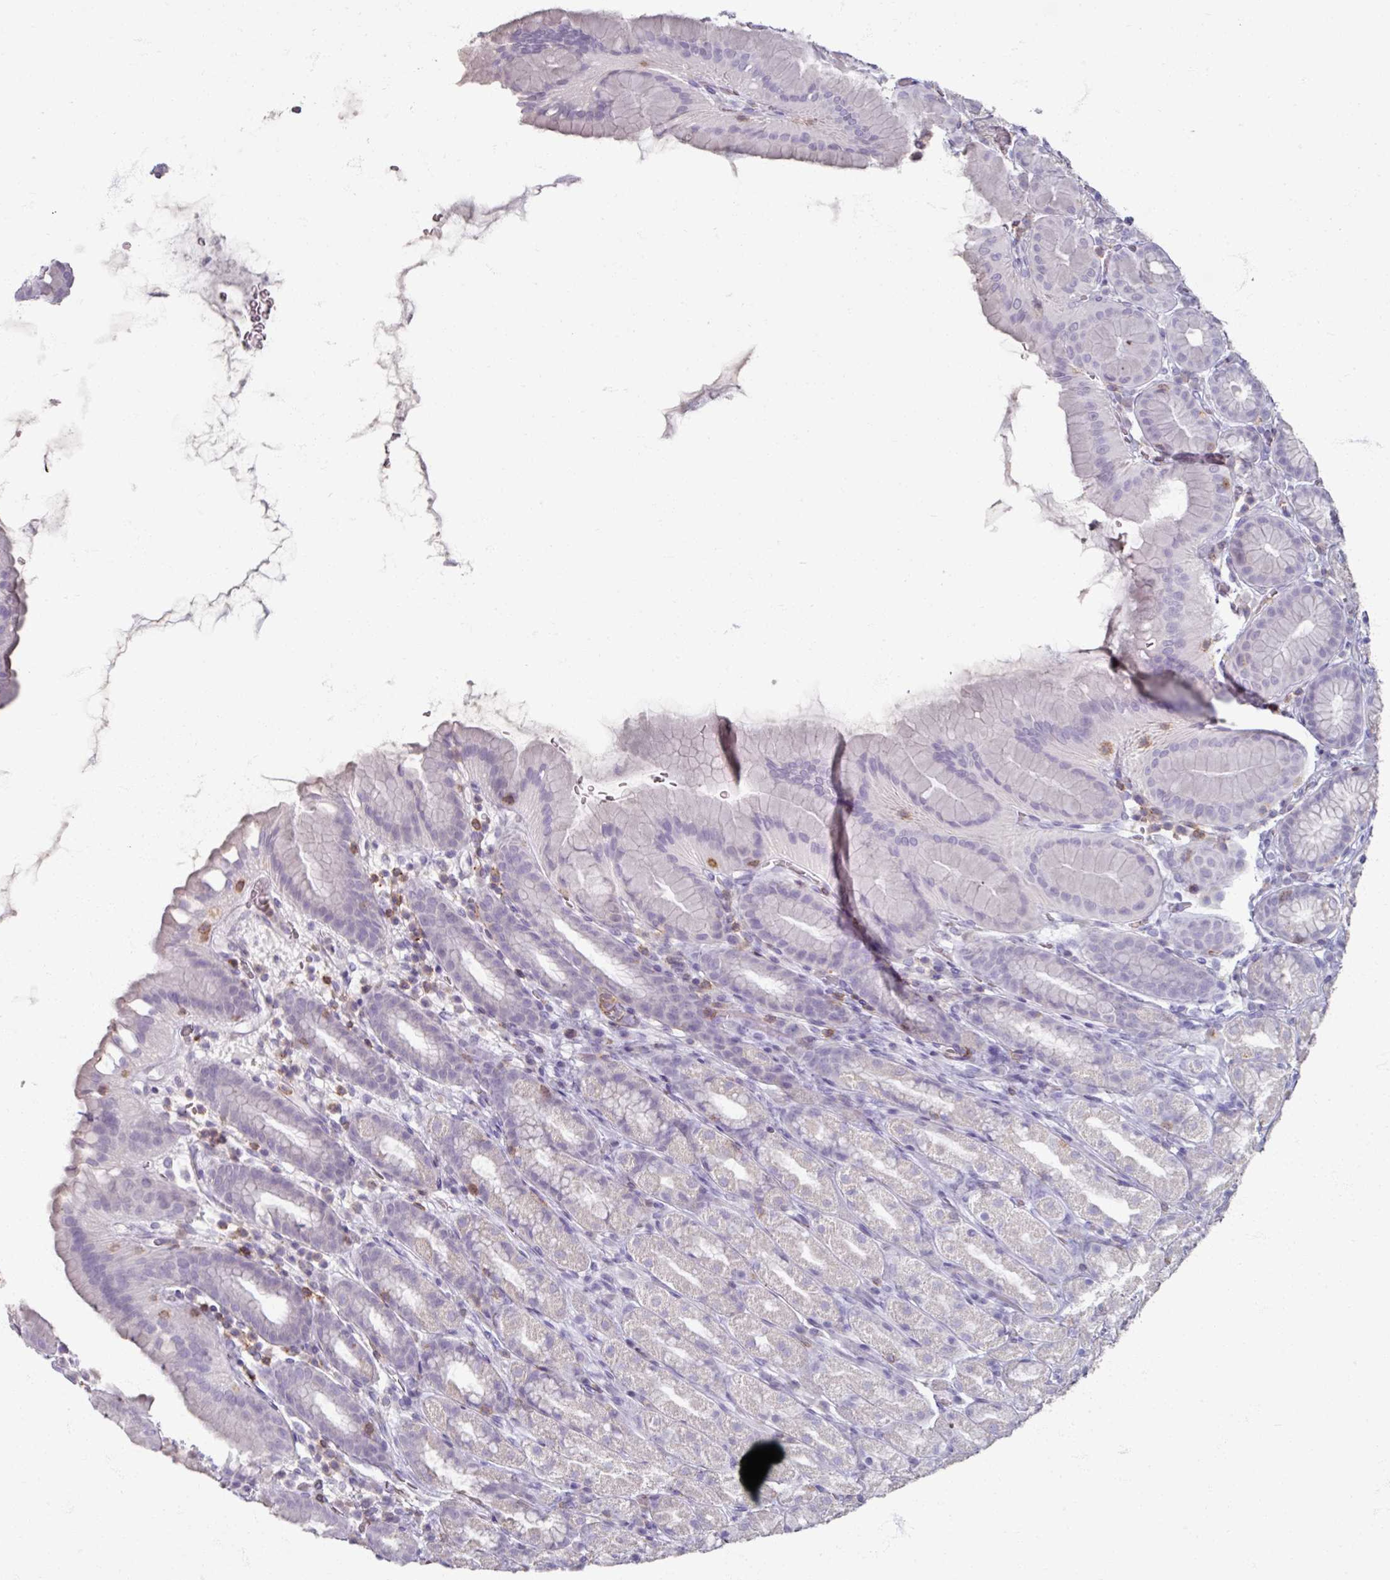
{"staining": {"intensity": "negative", "quantity": "none", "location": "none"}, "tissue": "stomach", "cell_type": "Glandular cells", "image_type": "normal", "snomed": [{"axis": "morphology", "description": "Normal tissue, NOS"}, {"axis": "topography", "description": "Stomach, upper"}, {"axis": "topography", "description": "Stomach"}], "caption": "Unremarkable stomach was stained to show a protein in brown. There is no significant expression in glandular cells.", "gene": "PTPRC", "patient": {"sex": "male", "age": 68}}